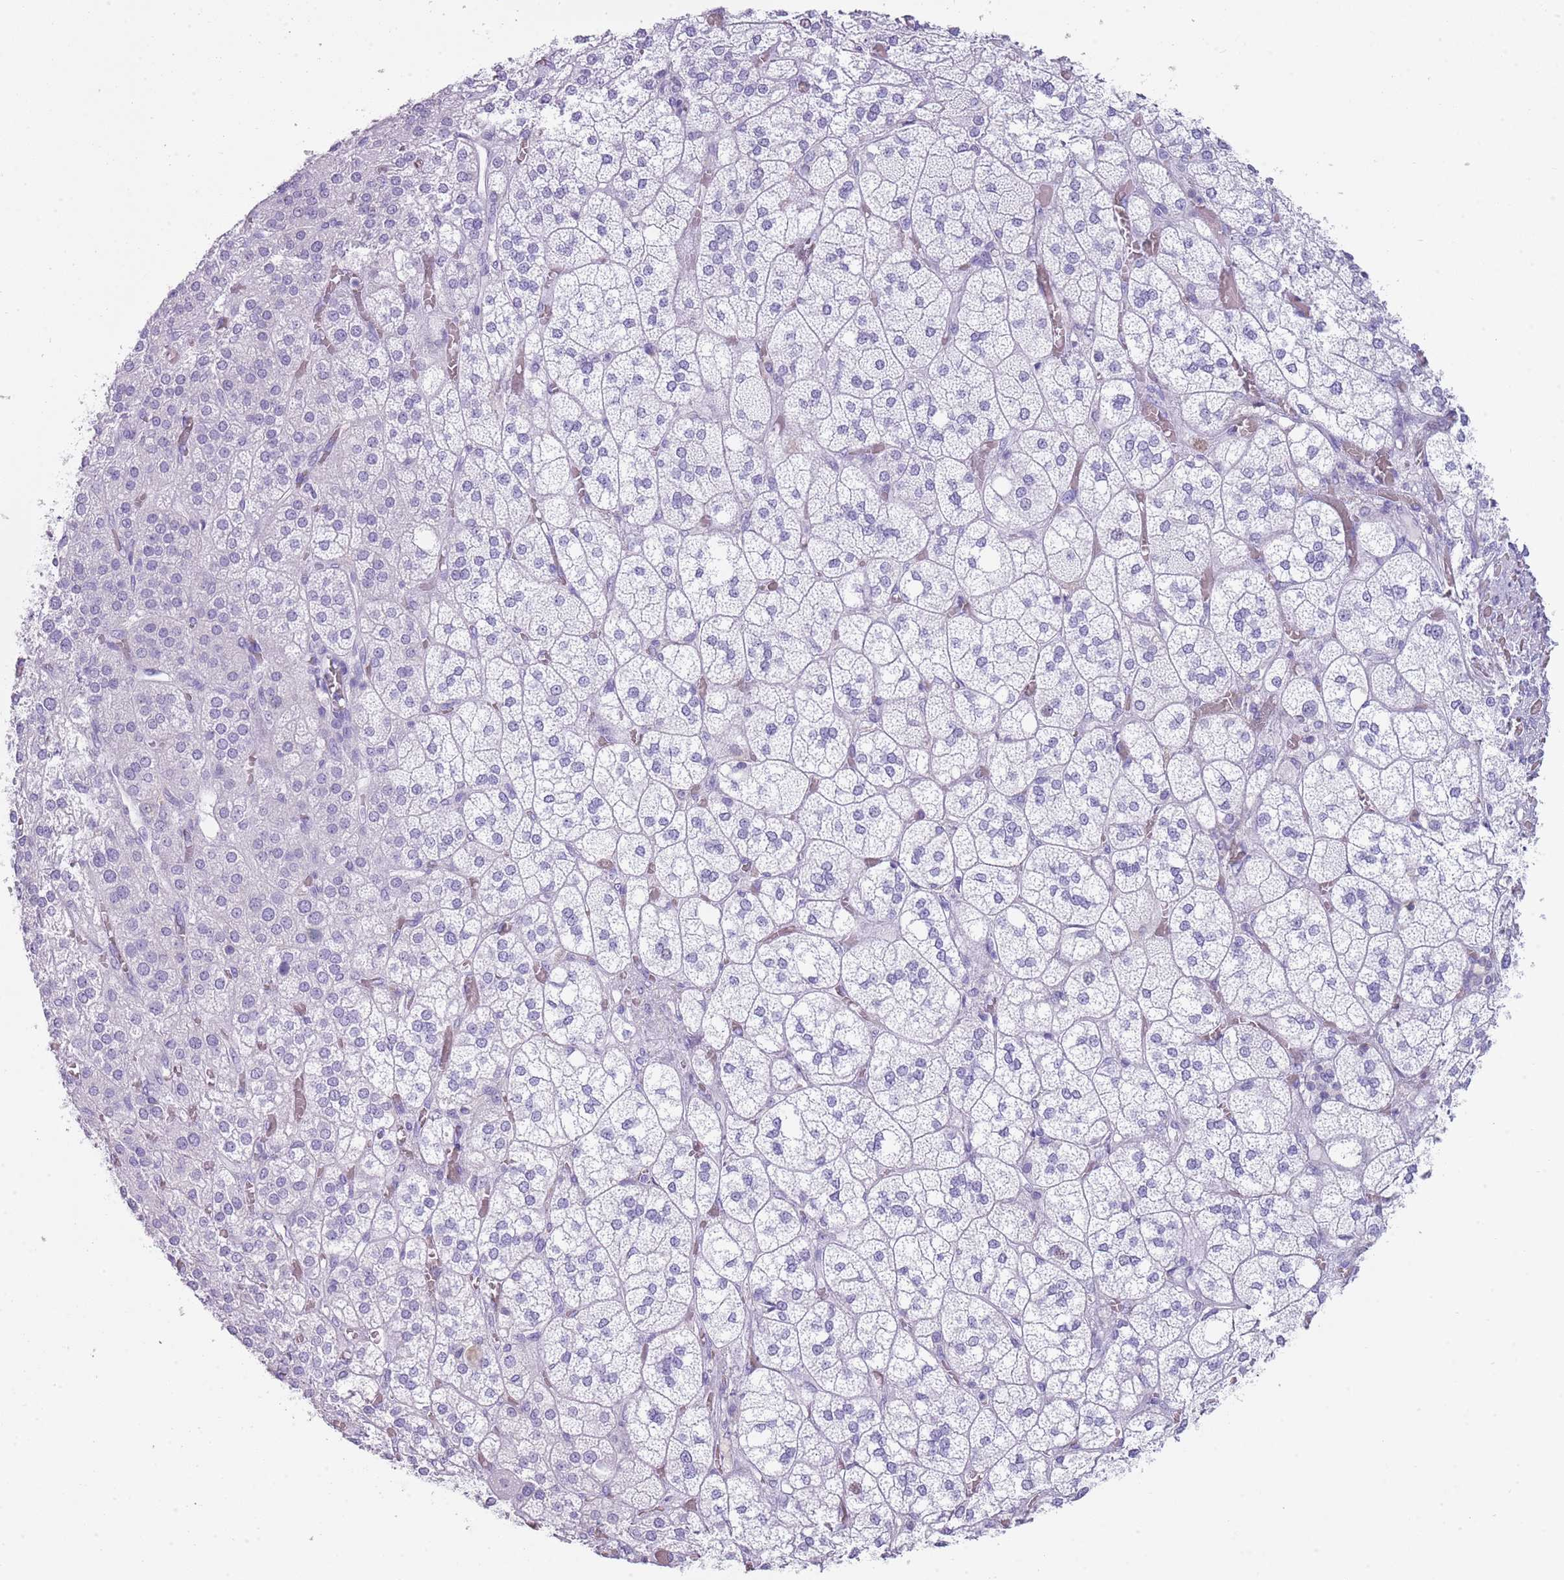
{"staining": {"intensity": "negative", "quantity": "none", "location": "none"}, "tissue": "adrenal gland", "cell_type": "Glandular cells", "image_type": "normal", "snomed": [{"axis": "morphology", "description": "Normal tissue, NOS"}, {"axis": "topography", "description": "Adrenal gland"}], "caption": "Protein analysis of normal adrenal gland demonstrates no significant expression in glandular cells.", "gene": "ENSG00000271254", "patient": {"sex": "male", "age": 61}}